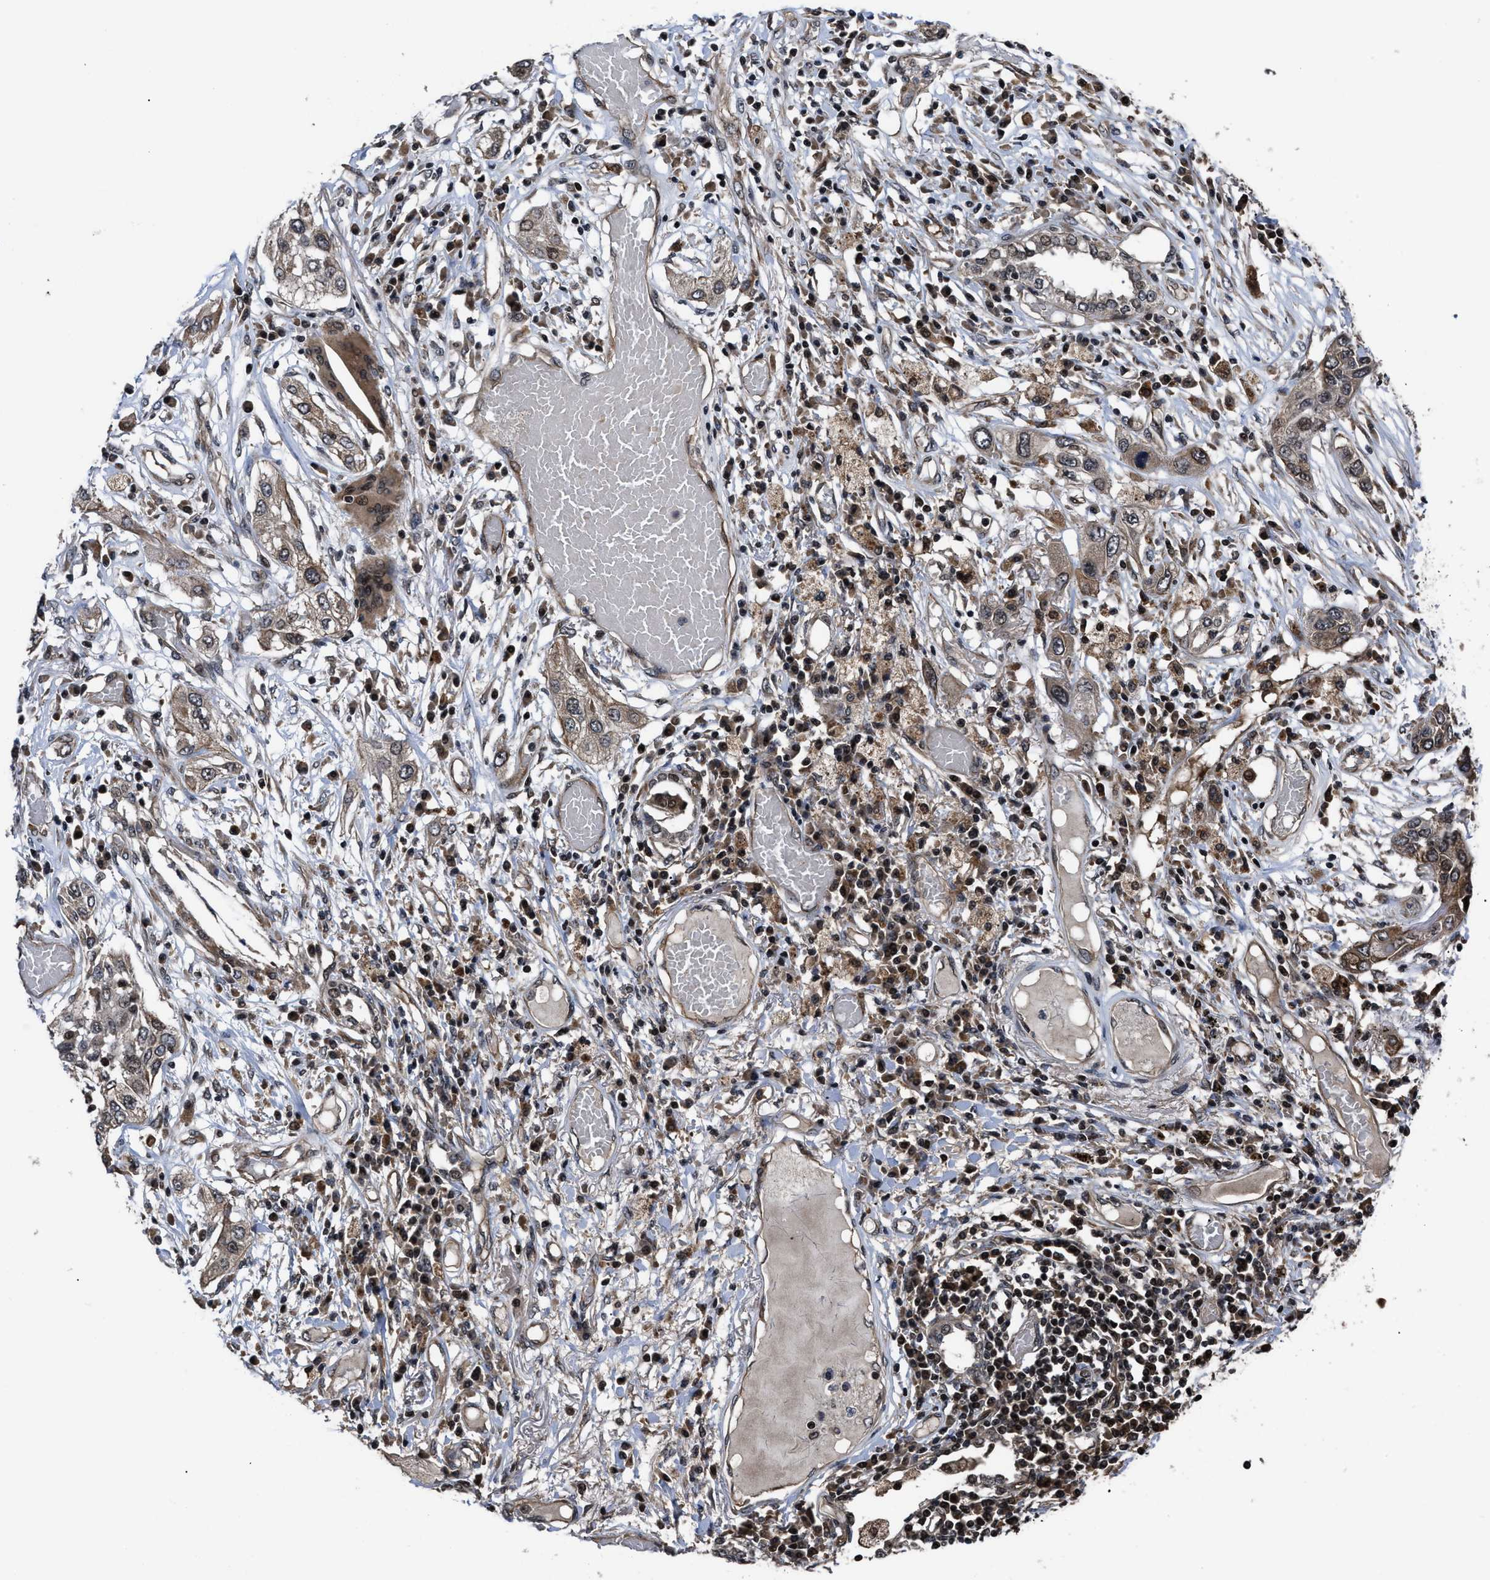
{"staining": {"intensity": "weak", "quantity": ">75%", "location": "cytoplasmic/membranous,nuclear"}, "tissue": "lung cancer", "cell_type": "Tumor cells", "image_type": "cancer", "snomed": [{"axis": "morphology", "description": "Squamous cell carcinoma, NOS"}, {"axis": "topography", "description": "Lung"}], "caption": "Immunohistochemical staining of lung cancer displays low levels of weak cytoplasmic/membranous and nuclear staining in approximately >75% of tumor cells.", "gene": "DNAJC14", "patient": {"sex": "male", "age": 71}}